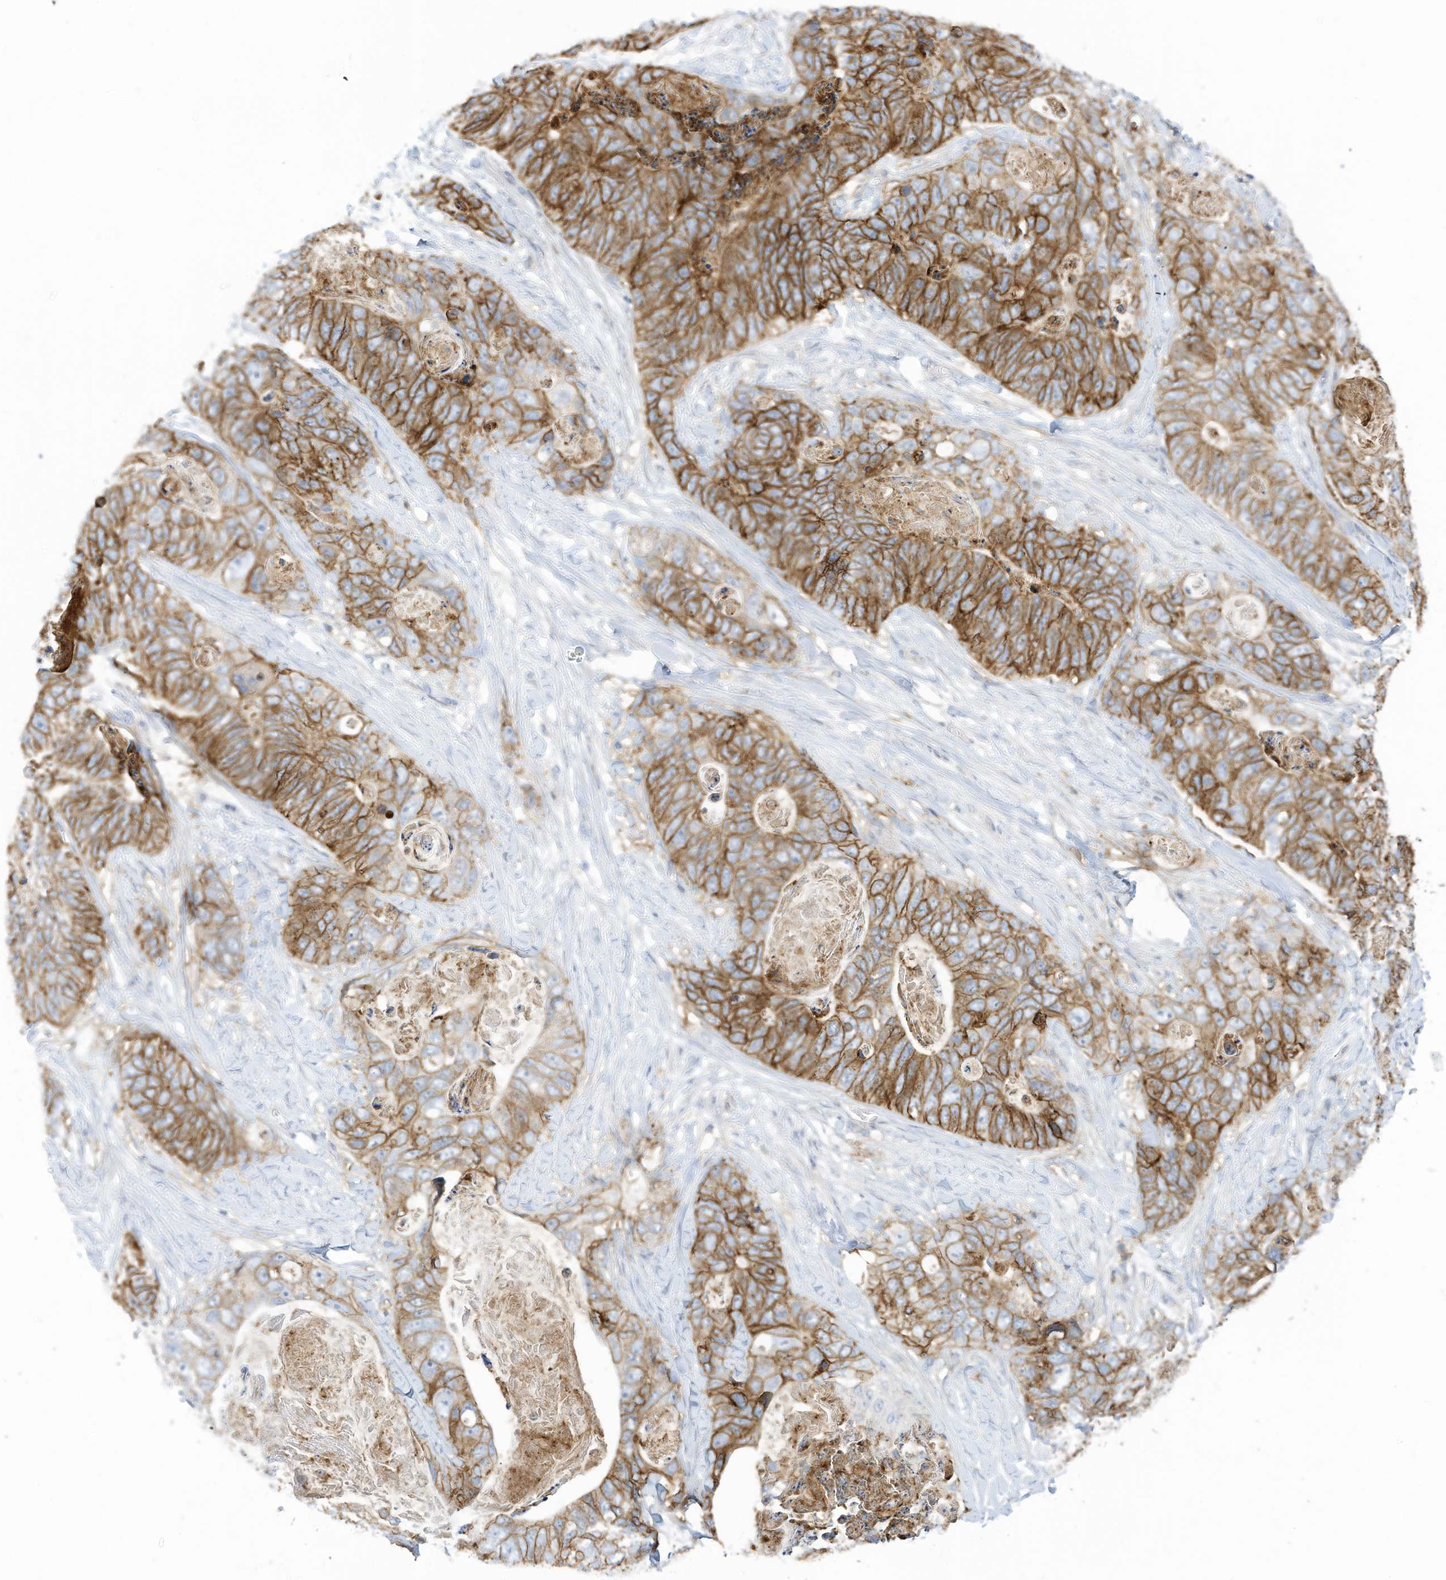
{"staining": {"intensity": "moderate", "quantity": ">75%", "location": "cytoplasmic/membranous"}, "tissue": "stomach cancer", "cell_type": "Tumor cells", "image_type": "cancer", "snomed": [{"axis": "morphology", "description": "Adenocarcinoma, NOS"}, {"axis": "topography", "description": "Stomach"}], "caption": "IHC of human stomach cancer (adenocarcinoma) demonstrates medium levels of moderate cytoplasmic/membranous positivity in about >75% of tumor cells. Using DAB (3,3'-diaminobenzidine) (brown) and hematoxylin (blue) stains, captured at high magnification using brightfield microscopy.", "gene": "SLC1A5", "patient": {"sex": "female", "age": 89}}